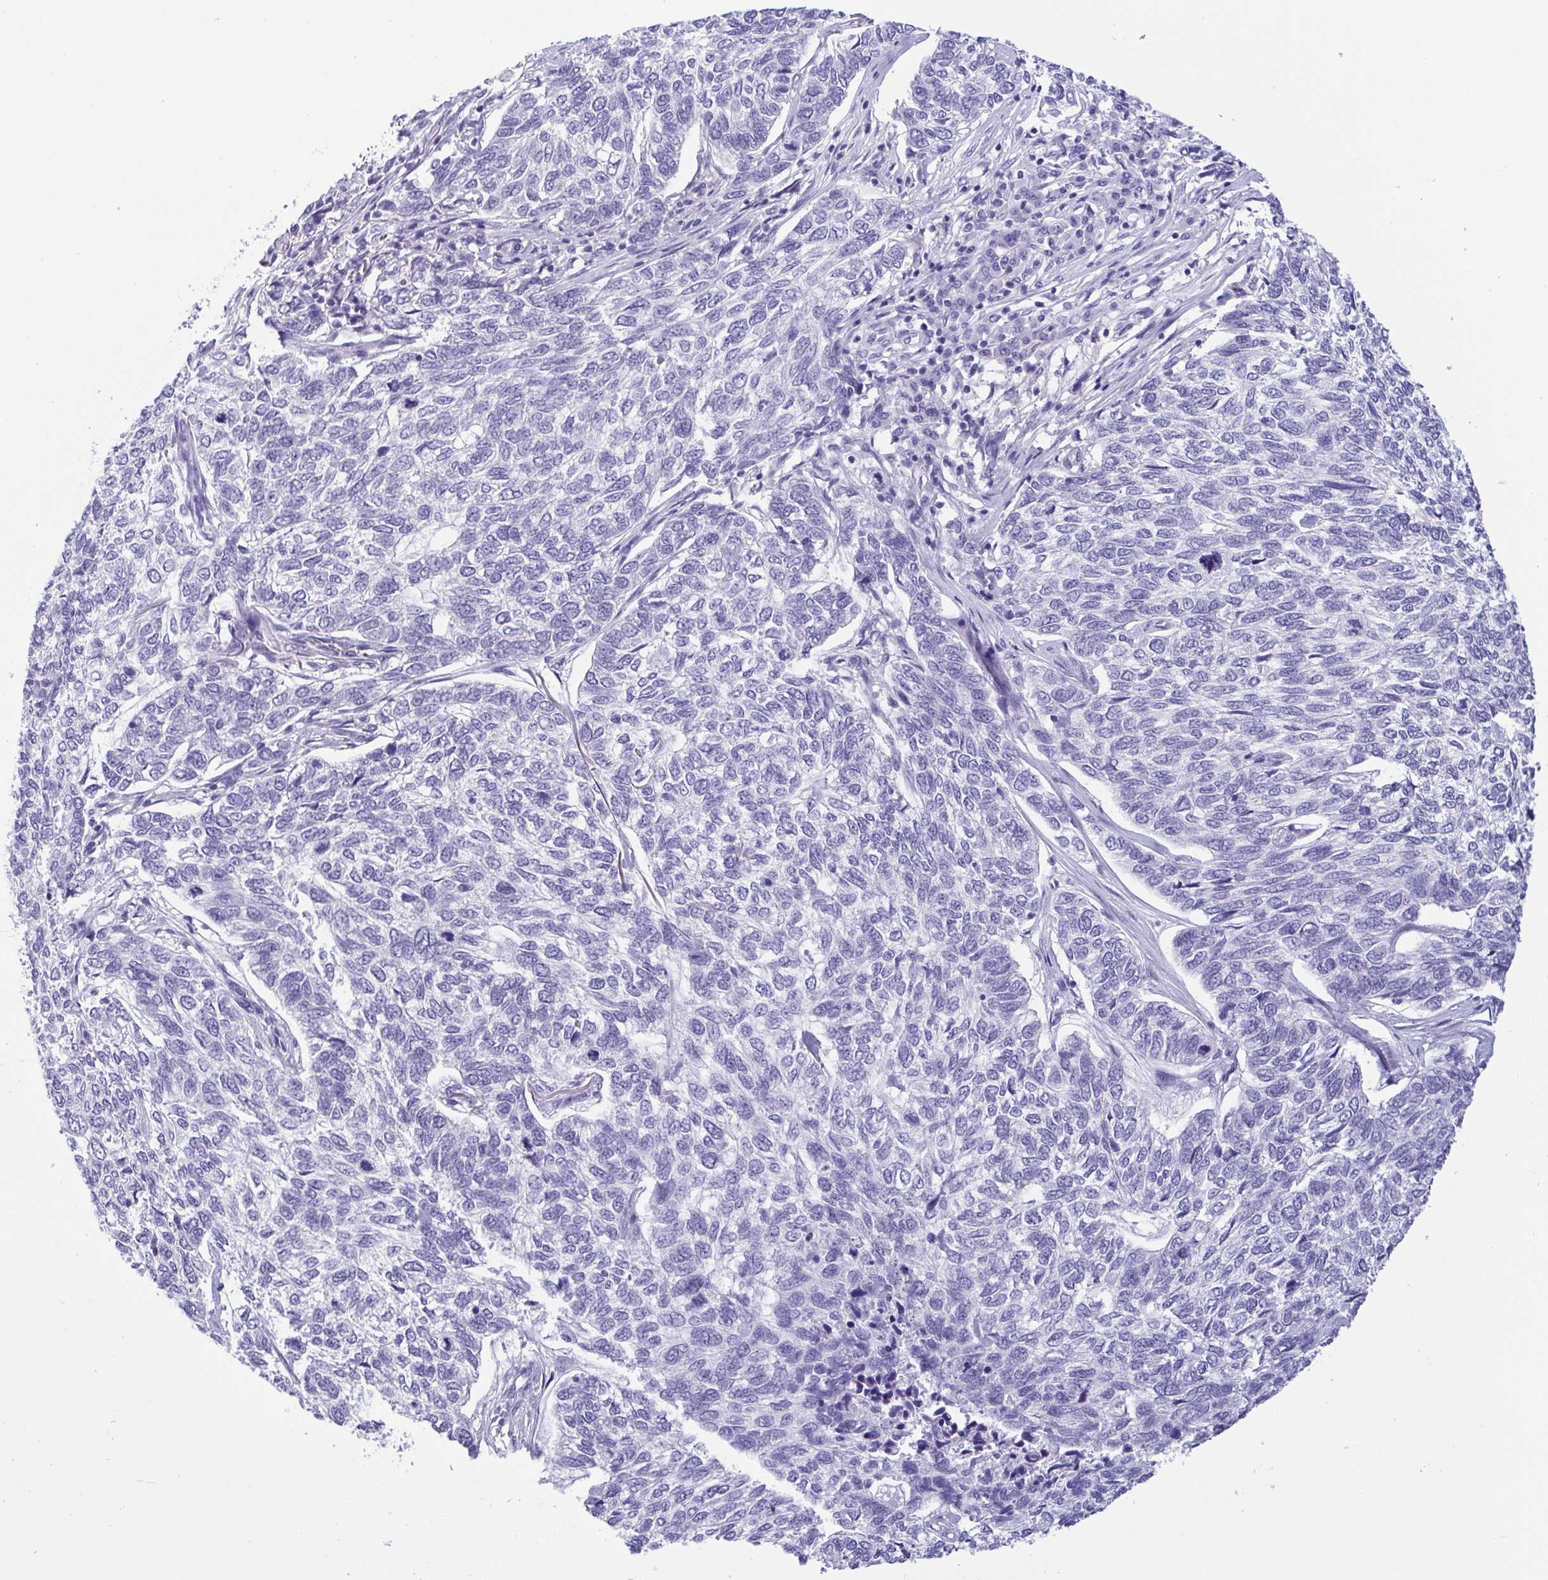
{"staining": {"intensity": "negative", "quantity": "none", "location": "none"}, "tissue": "skin cancer", "cell_type": "Tumor cells", "image_type": "cancer", "snomed": [{"axis": "morphology", "description": "Basal cell carcinoma"}, {"axis": "topography", "description": "Skin"}], "caption": "DAB (3,3'-diaminobenzidine) immunohistochemical staining of human skin basal cell carcinoma shows no significant positivity in tumor cells.", "gene": "MYL7", "patient": {"sex": "female", "age": 65}}